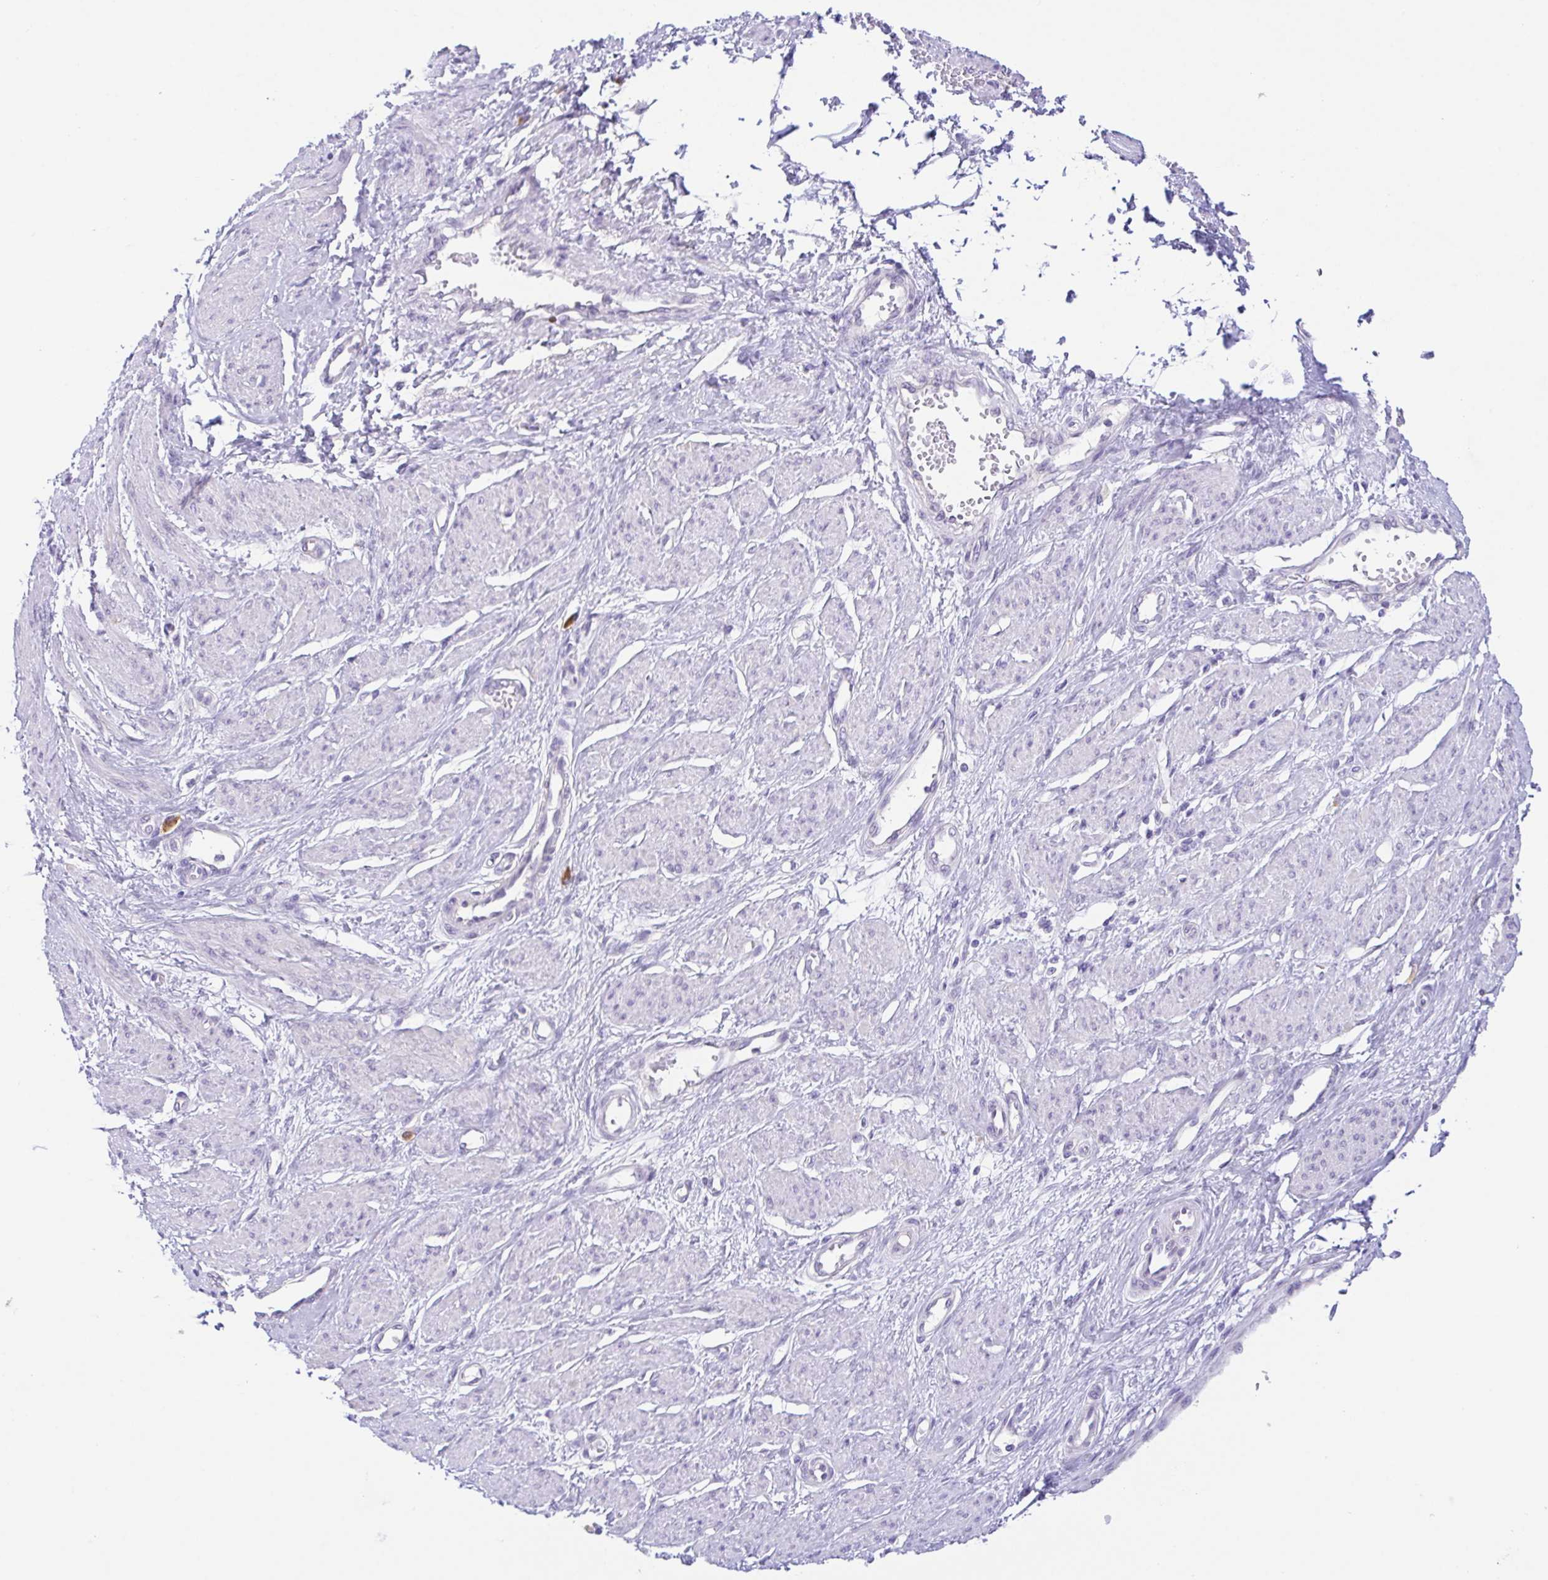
{"staining": {"intensity": "negative", "quantity": "none", "location": "none"}, "tissue": "smooth muscle", "cell_type": "Smooth muscle cells", "image_type": "normal", "snomed": [{"axis": "morphology", "description": "Normal tissue, NOS"}, {"axis": "topography", "description": "Smooth muscle"}, {"axis": "topography", "description": "Uterus"}], "caption": "Human smooth muscle stained for a protein using immunohistochemistry reveals no staining in smooth muscle cells.", "gene": "KRTDAP", "patient": {"sex": "female", "age": 39}}